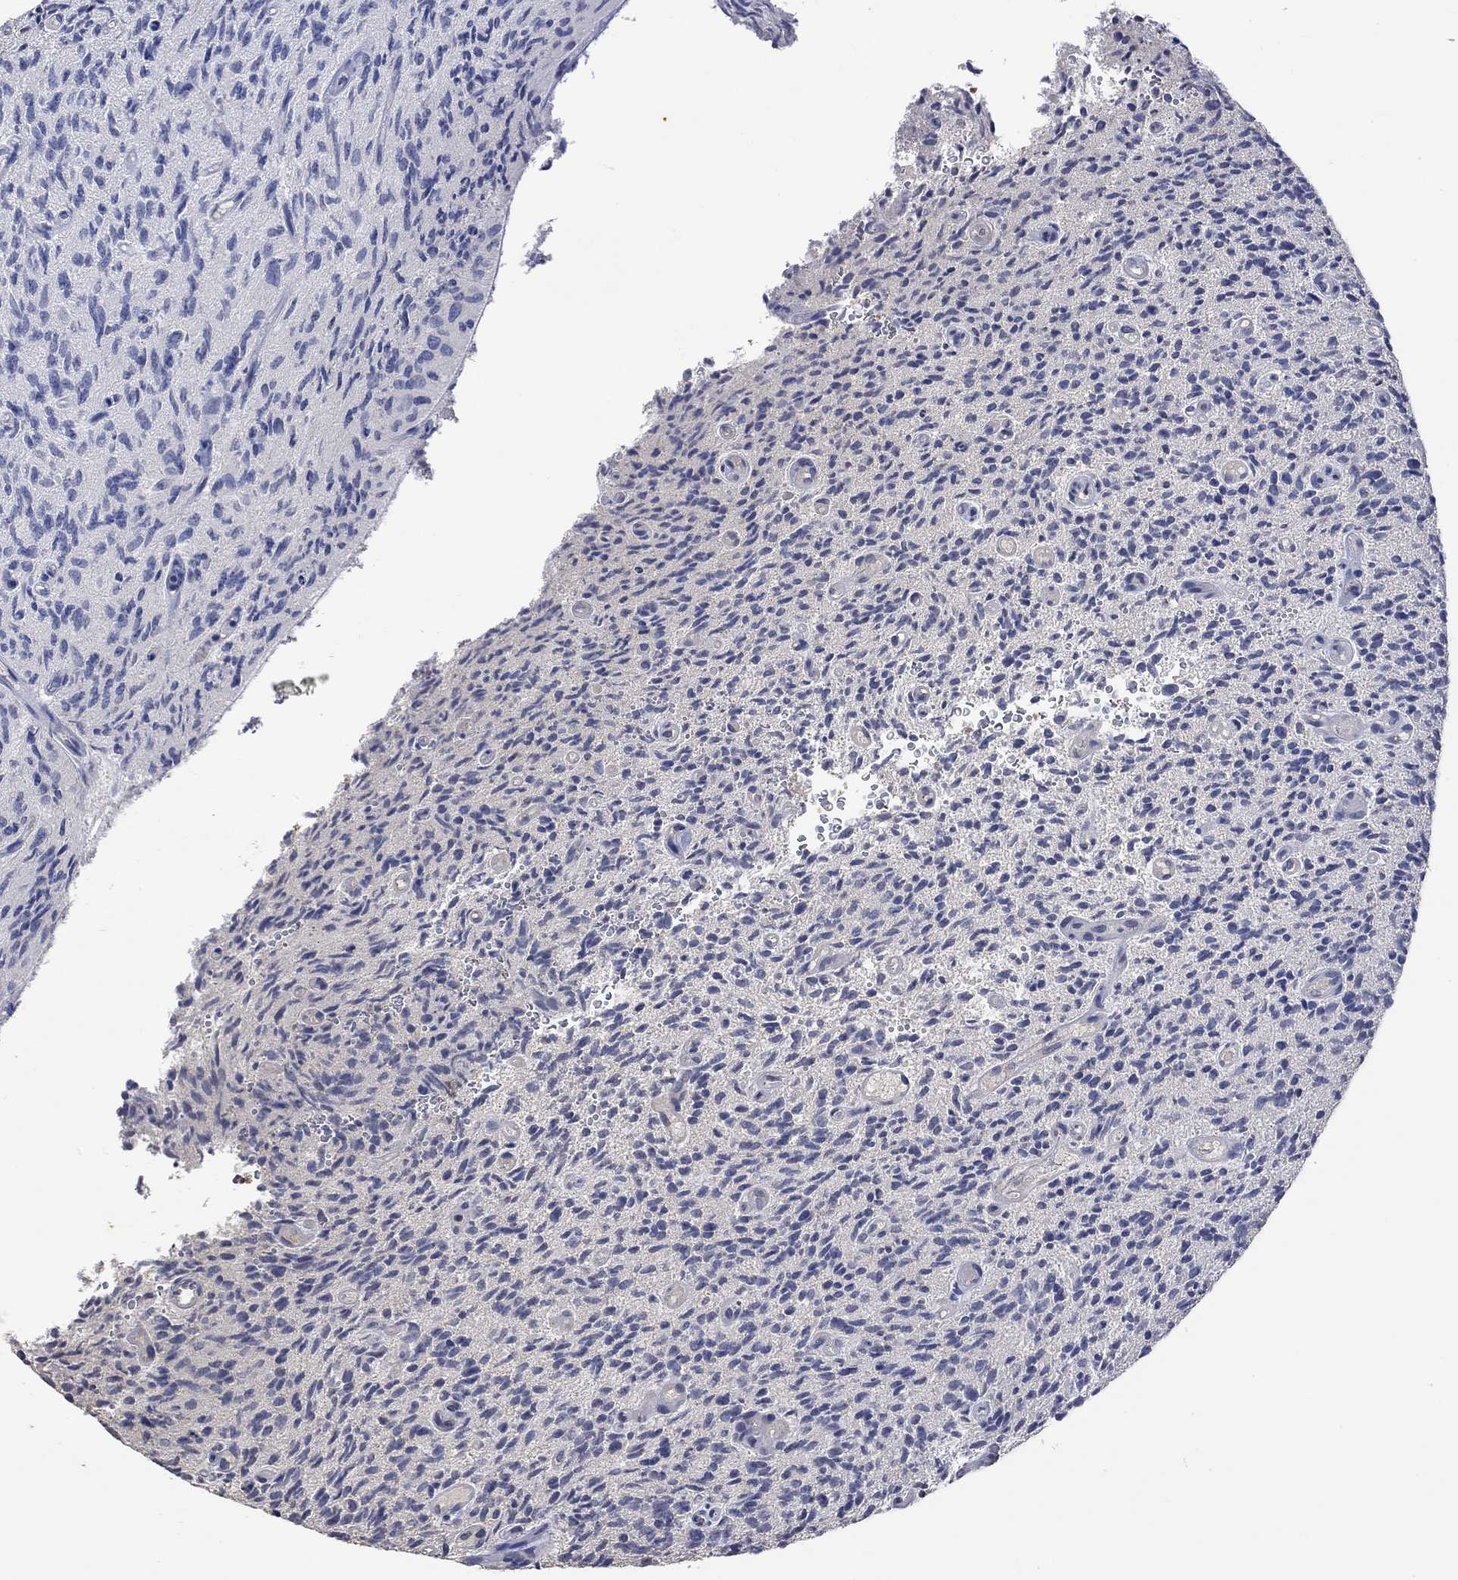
{"staining": {"intensity": "negative", "quantity": "none", "location": "none"}, "tissue": "glioma", "cell_type": "Tumor cells", "image_type": "cancer", "snomed": [{"axis": "morphology", "description": "Glioma, malignant, High grade"}, {"axis": "topography", "description": "Brain"}], "caption": "This is an IHC photomicrograph of malignant glioma (high-grade). There is no expression in tumor cells.", "gene": "PTPN20", "patient": {"sex": "male", "age": 64}}